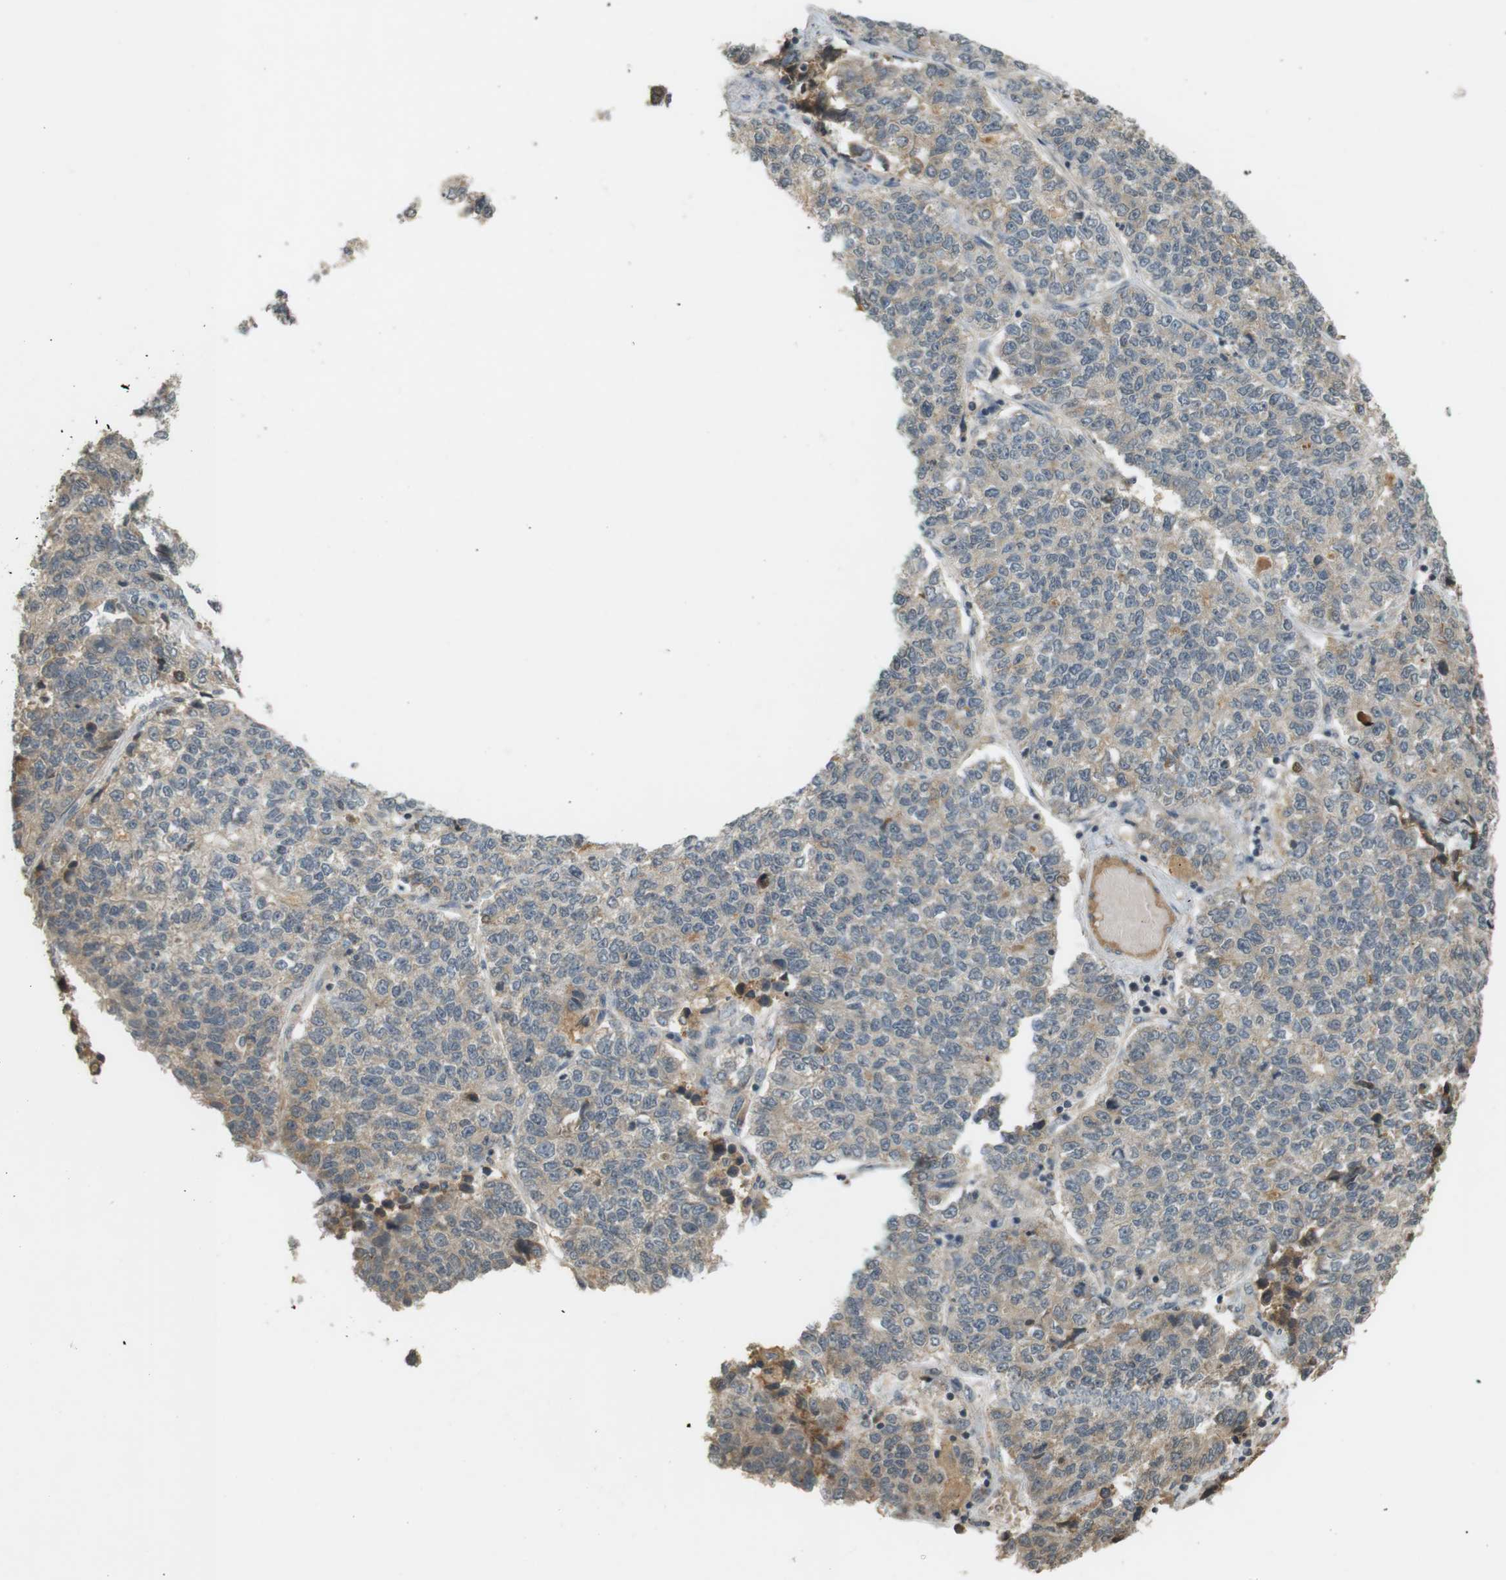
{"staining": {"intensity": "weak", "quantity": "25%-75%", "location": "cytoplasmic/membranous"}, "tissue": "lung cancer", "cell_type": "Tumor cells", "image_type": "cancer", "snomed": [{"axis": "morphology", "description": "Adenocarcinoma, NOS"}, {"axis": "topography", "description": "Lung"}], "caption": "Tumor cells reveal low levels of weak cytoplasmic/membranous positivity in approximately 25%-75% of cells in human lung cancer.", "gene": "SRR", "patient": {"sex": "male", "age": 49}}